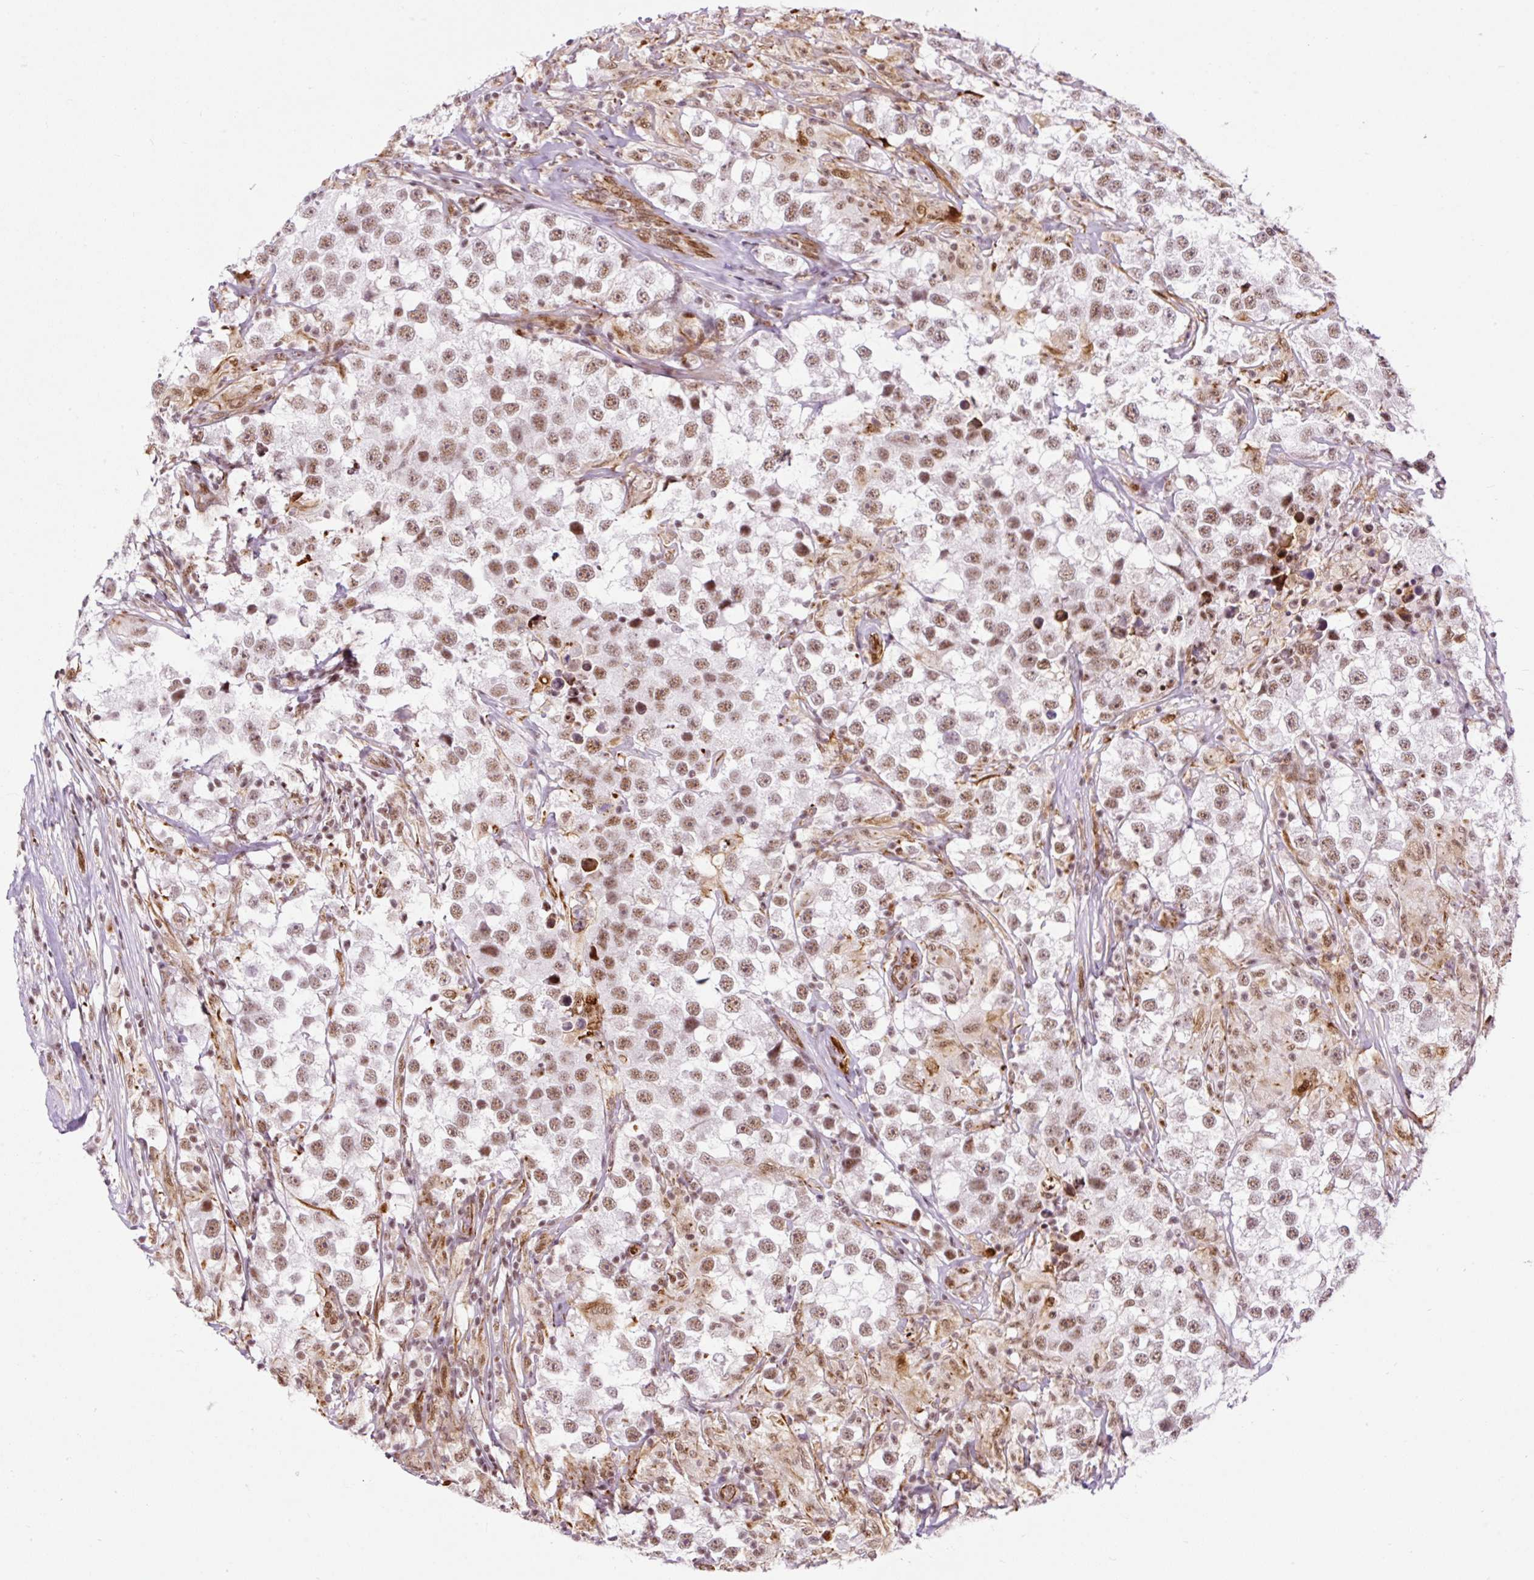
{"staining": {"intensity": "moderate", "quantity": ">75%", "location": "nuclear"}, "tissue": "testis cancer", "cell_type": "Tumor cells", "image_type": "cancer", "snomed": [{"axis": "morphology", "description": "Seminoma, NOS"}, {"axis": "topography", "description": "Testis"}], "caption": "Protein expression analysis of seminoma (testis) shows moderate nuclear staining in approximately >75% of tumor cells.", "gene": "LUC7L2", "patient": {"sex": "male", "age": 46}}